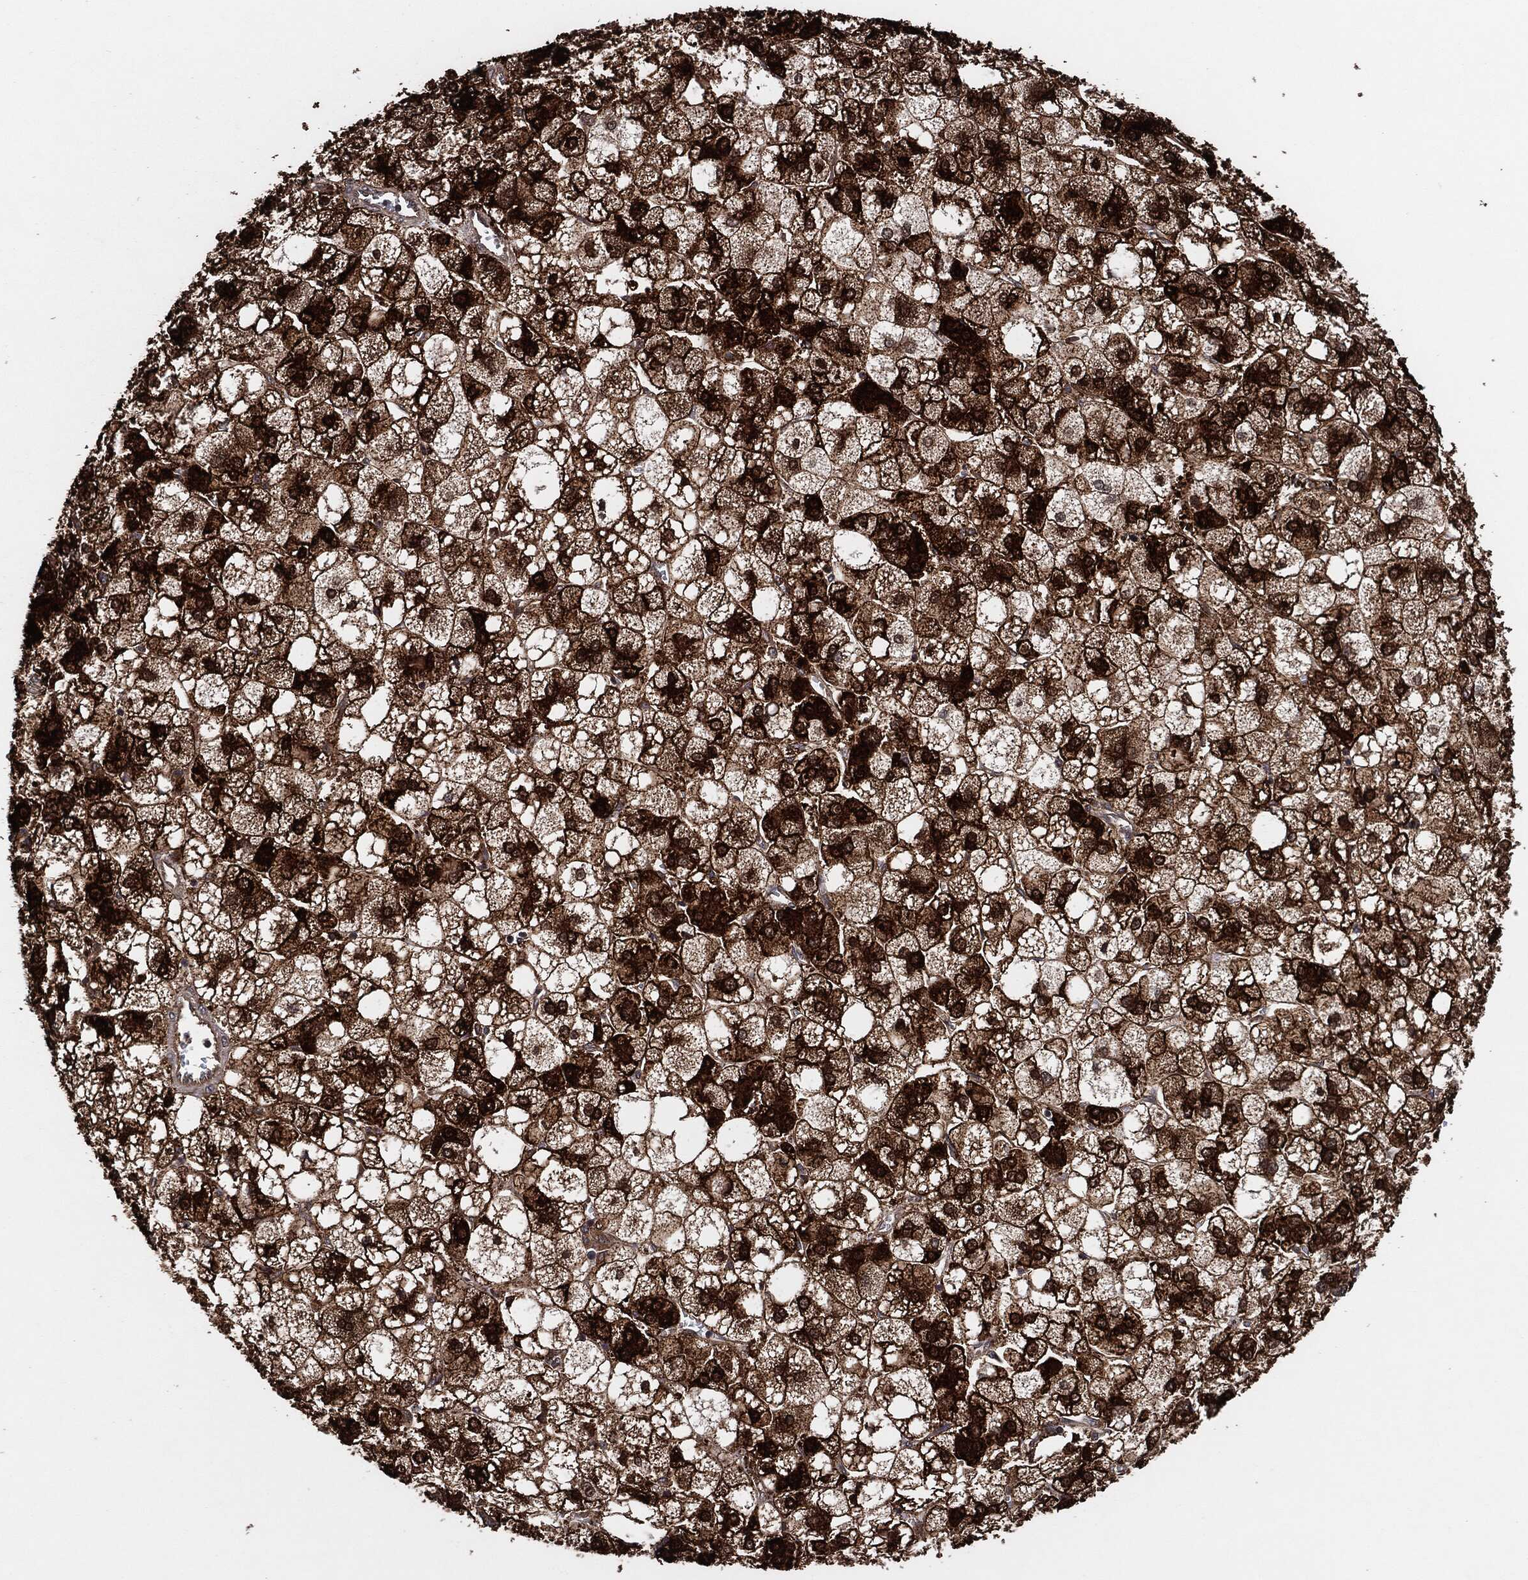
{"staining": {"intensity": "strong", "quantity": ">75%", "location": "cytoplasmic/membranous"}, "tissue": "liver cancer", "cell_type": "Tumor cells", "image_type": "cancer", "snomed": [{"axis": "morphology", "description": "Carcinoma, Hepatocellular, NOS"}, {"axis": "topography", "description": "Liver"}], "caption": "Protein staining demonstrates strong cytoplasmic/membranous positivity in approximately >75% of tumor cells in liver cancer (hepatocellular carcinoma).", "gene": "BCAR1", "patient": {"sex": "male", "age": 73}}